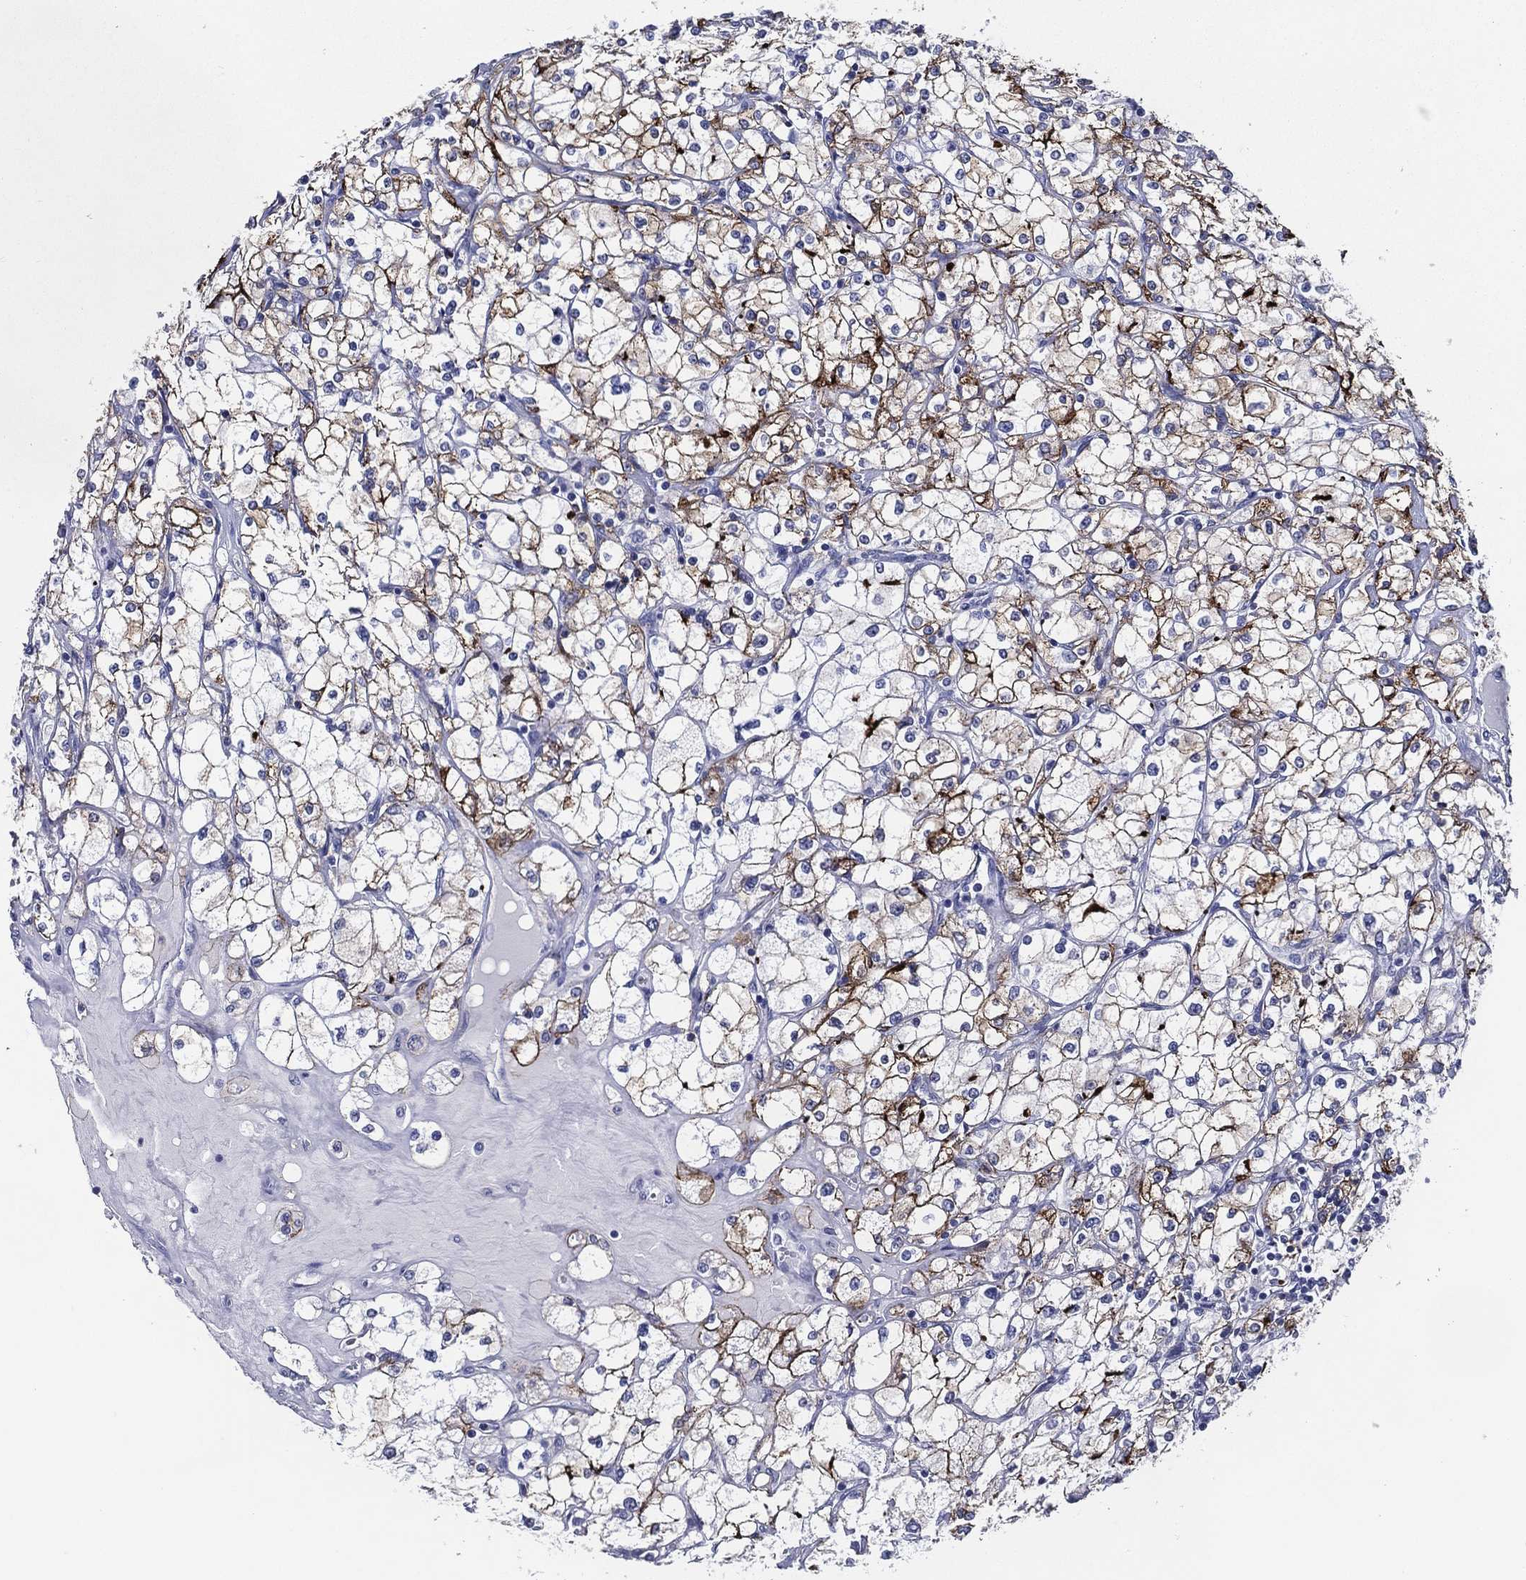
{"staining": {"intensity": "strong", "quantity": "25%-75%", "location": "cytoplasmic/membranous"}, "tissue": "renal cancer", "cell_type": "Tumor cells", "image_type": "cancer", "snomed": [{"axis": "morphology", "description": "Adenocarcinoma, NOS"}, {"axis": "topography", "description": "Kidney"}], "caption": "Protein staining exhibits strong cytoplasmic/membranous positivity in about 25%-75% of tumor cells in renal cancer (adenocarcinoma). The staining was performed using DAB (3,3'-diaminobenzidine), with brown indicating positive protein expression. Nuclei are stained blue with hematoxylin.", "gene": "ACE2", "patient": {"sex": "male", "age": 67}}